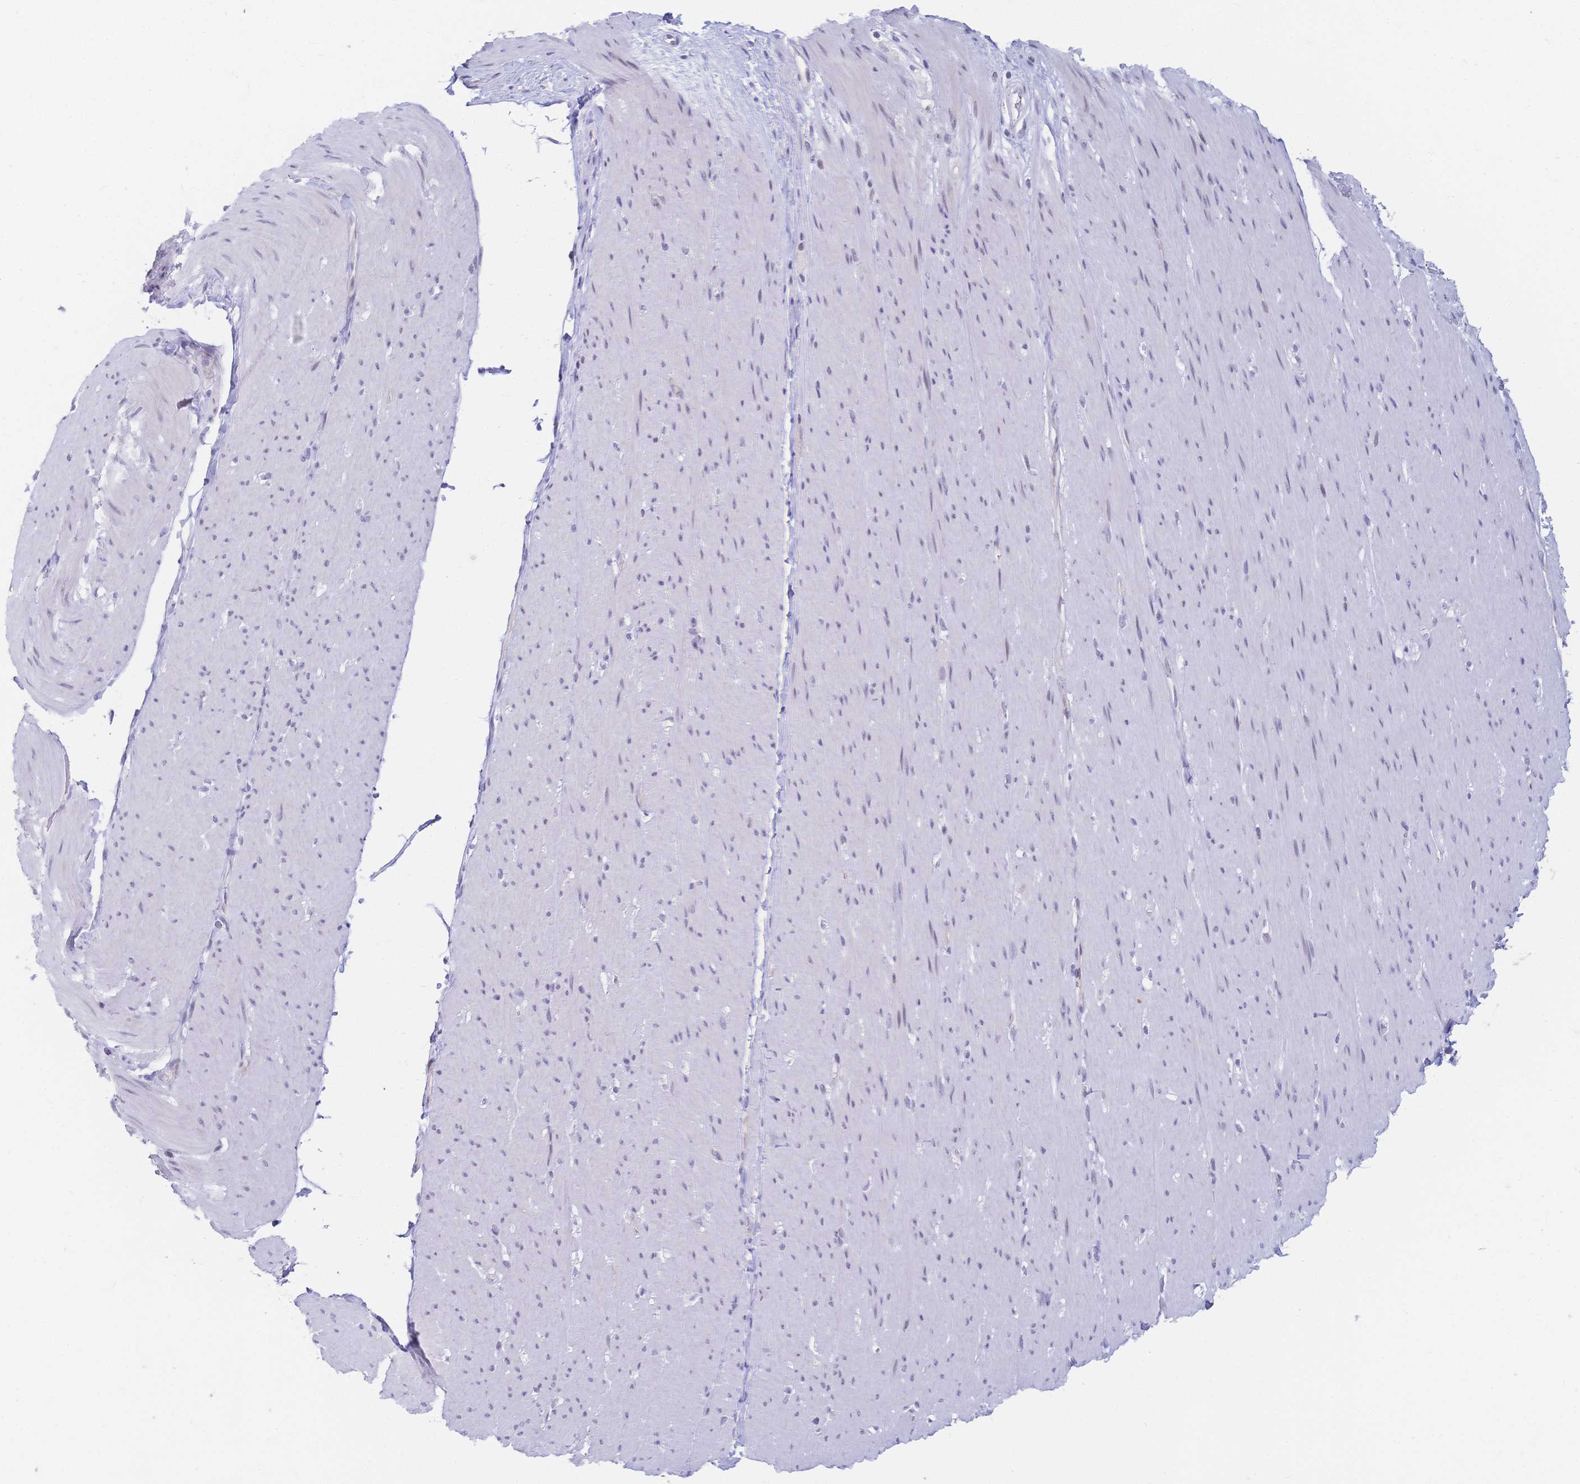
{"staining": {"intensity": "negative", "quantity": "none", "location": "none"}, "tissue": "smooth muscle", "cell_type": "Smooth muscle cells", "image_type": "normal", "snomed": [{"axis": "morphology", "description": "Normal tissue, NOS"}, {"axis": "topography", "description": "Smooth muscle"}, {"axis": "topography", "description": "Rectum"}], "caption": "This is a photomicrograph of immunohistochemistry staining of benign smooth muscle, which shows no staining in smooth muscle cells.", "gene": "CR2", "patient": {"sex": "male", "age": 53}}